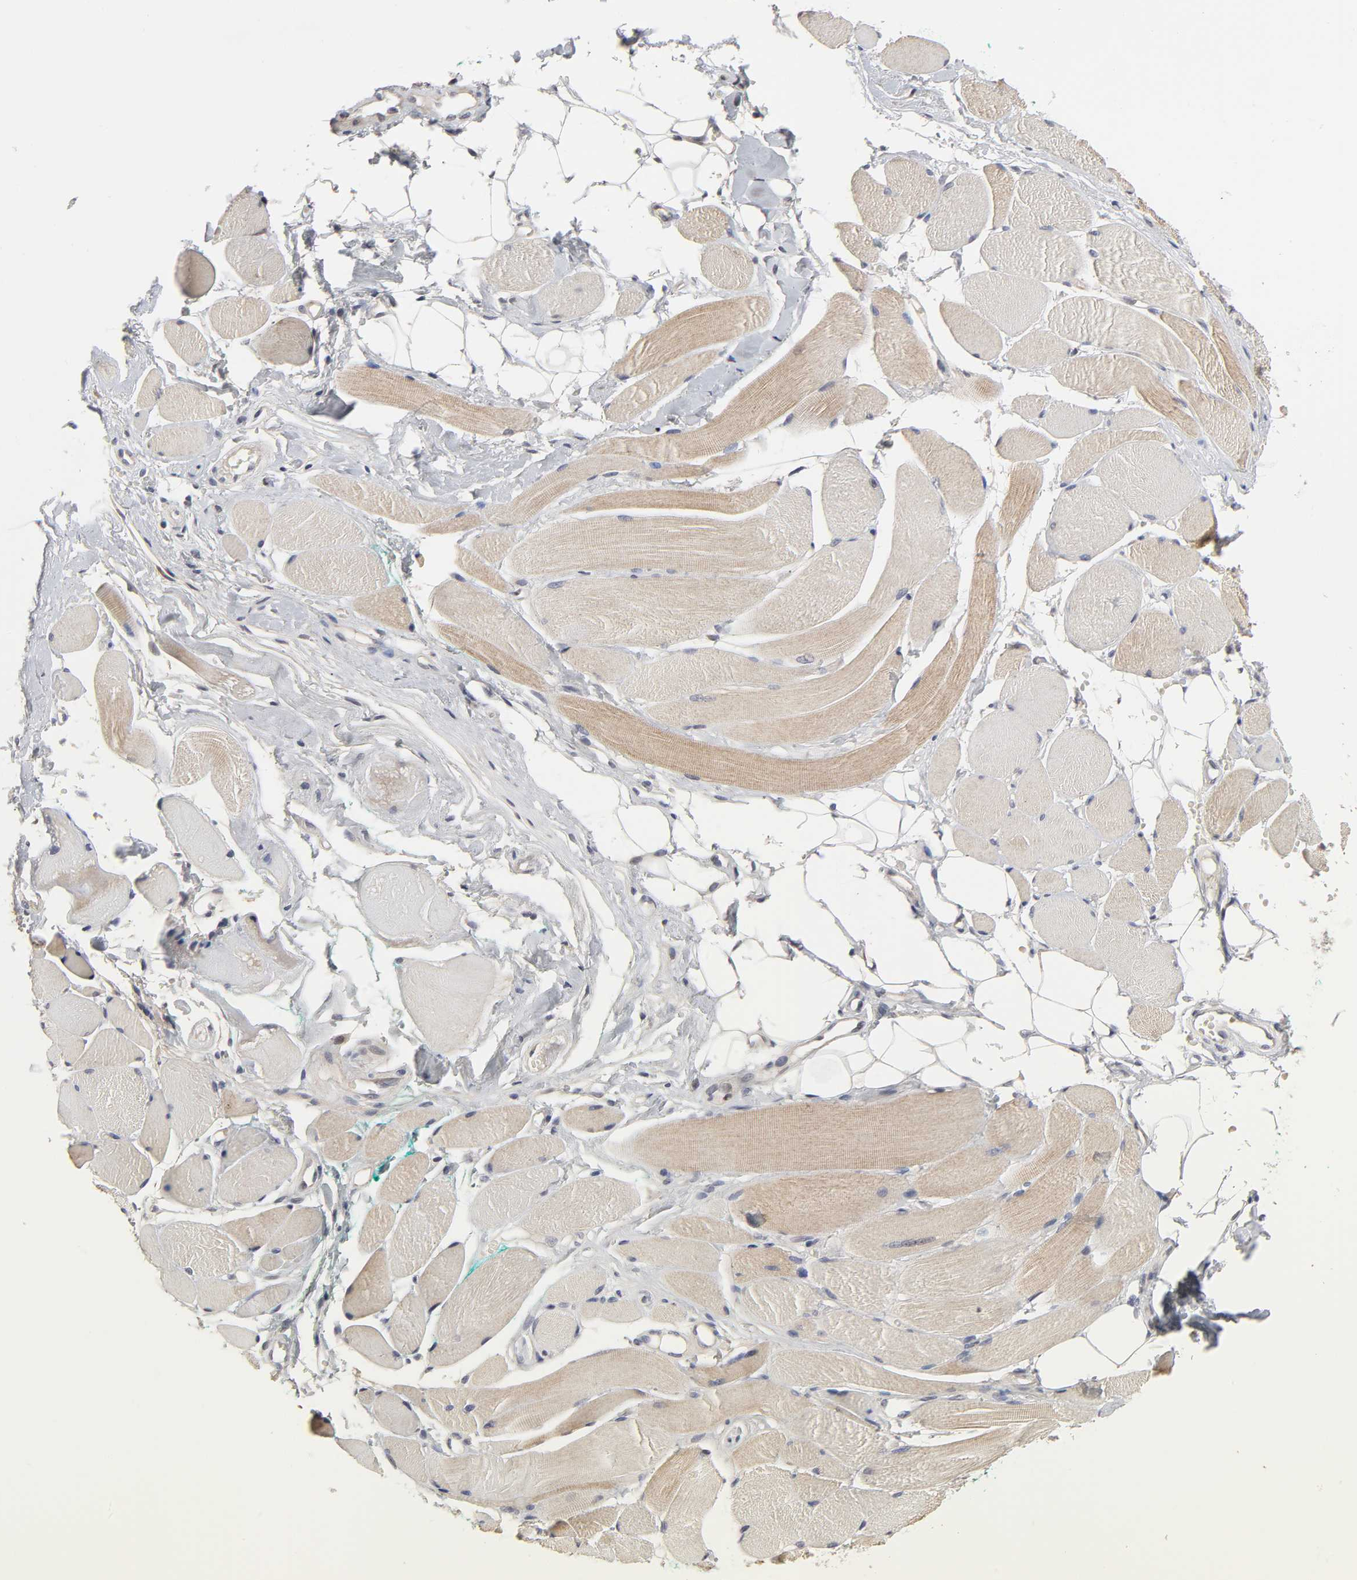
{"staining": {"intensity": "moderate", "quantity": "25%-75%", "location": "cytoplasmic/membranous"}, "tissue": "skeletal muscle", "cell_type": "Myocytes", "image_type": "normal", "snomed": [{"axis": "morphology", "description": "Normal tissue, NOS"}, {"axis": "topography", "description": "Skeletal muscle"}, {"axis": "topography", "description": "Peripheral nerve tissue"}], "caption": "The photomicrograph shows immunohistochemical staining of unremarkable skeletal muscle. There is moderate cytoplasmic/membranous expression is present in approximately 25%-75% of myocytes.", "gene": "HNF4A", "patient": {"sex": "female", "age": 84}}